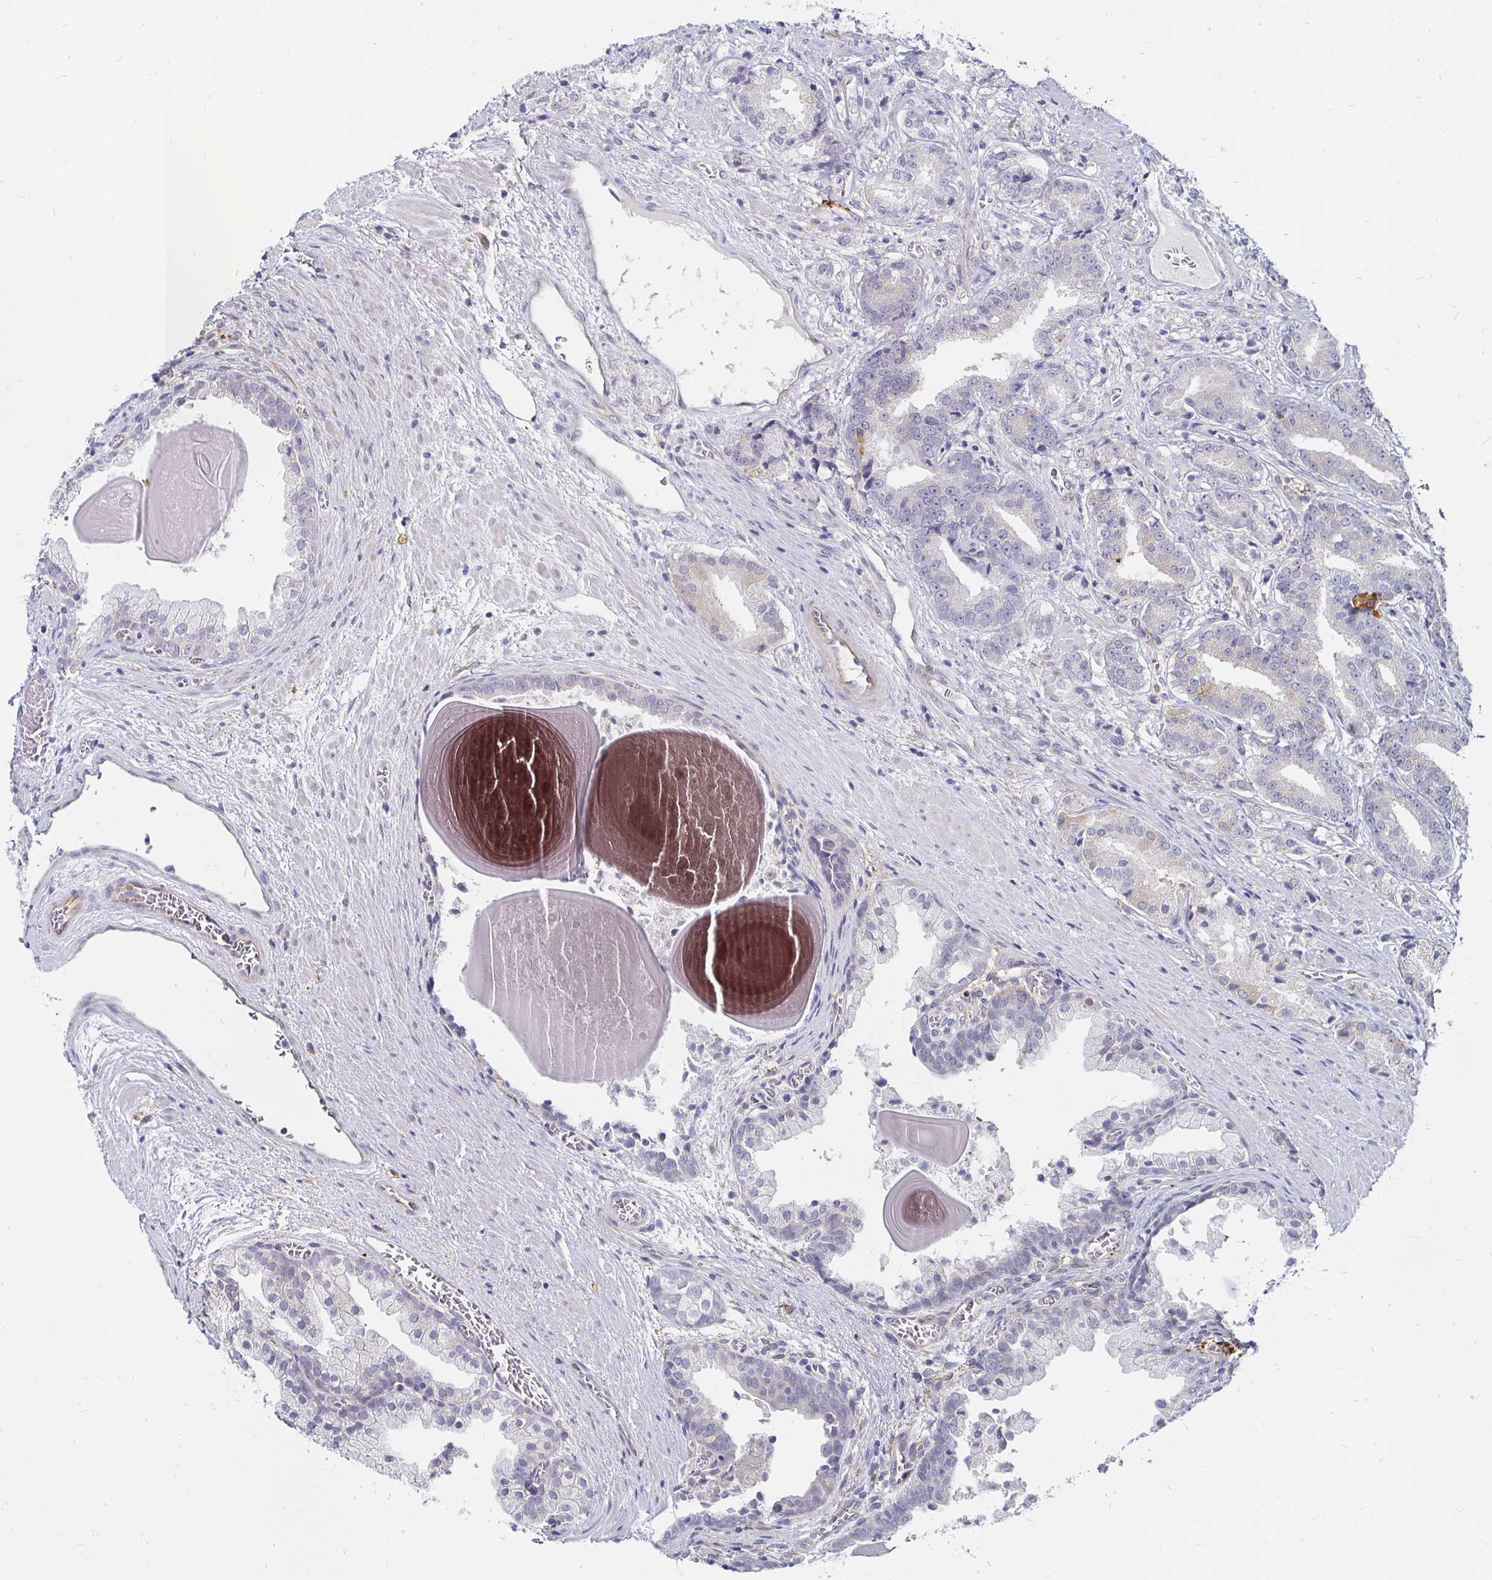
{"staining": {"intensity": "negative", "quantity": "none", "location": "none"}, "tissue": "prostate cancer", "cell_type": "Tumor cells", "image_type": "cancer", "snomed": [{"axis": "morphology", "description": "Adenocarcinoma, High grade"}, {"axis": "topography", "description": "Prostate and seminal vesicle, NOS"}], "caption": "DAB immunohistochemical staining of prostate cancer displays no significant expression in tumor cells.", "gene": "CCDC85A", "patient": {"sex": "male", "age": 61}}